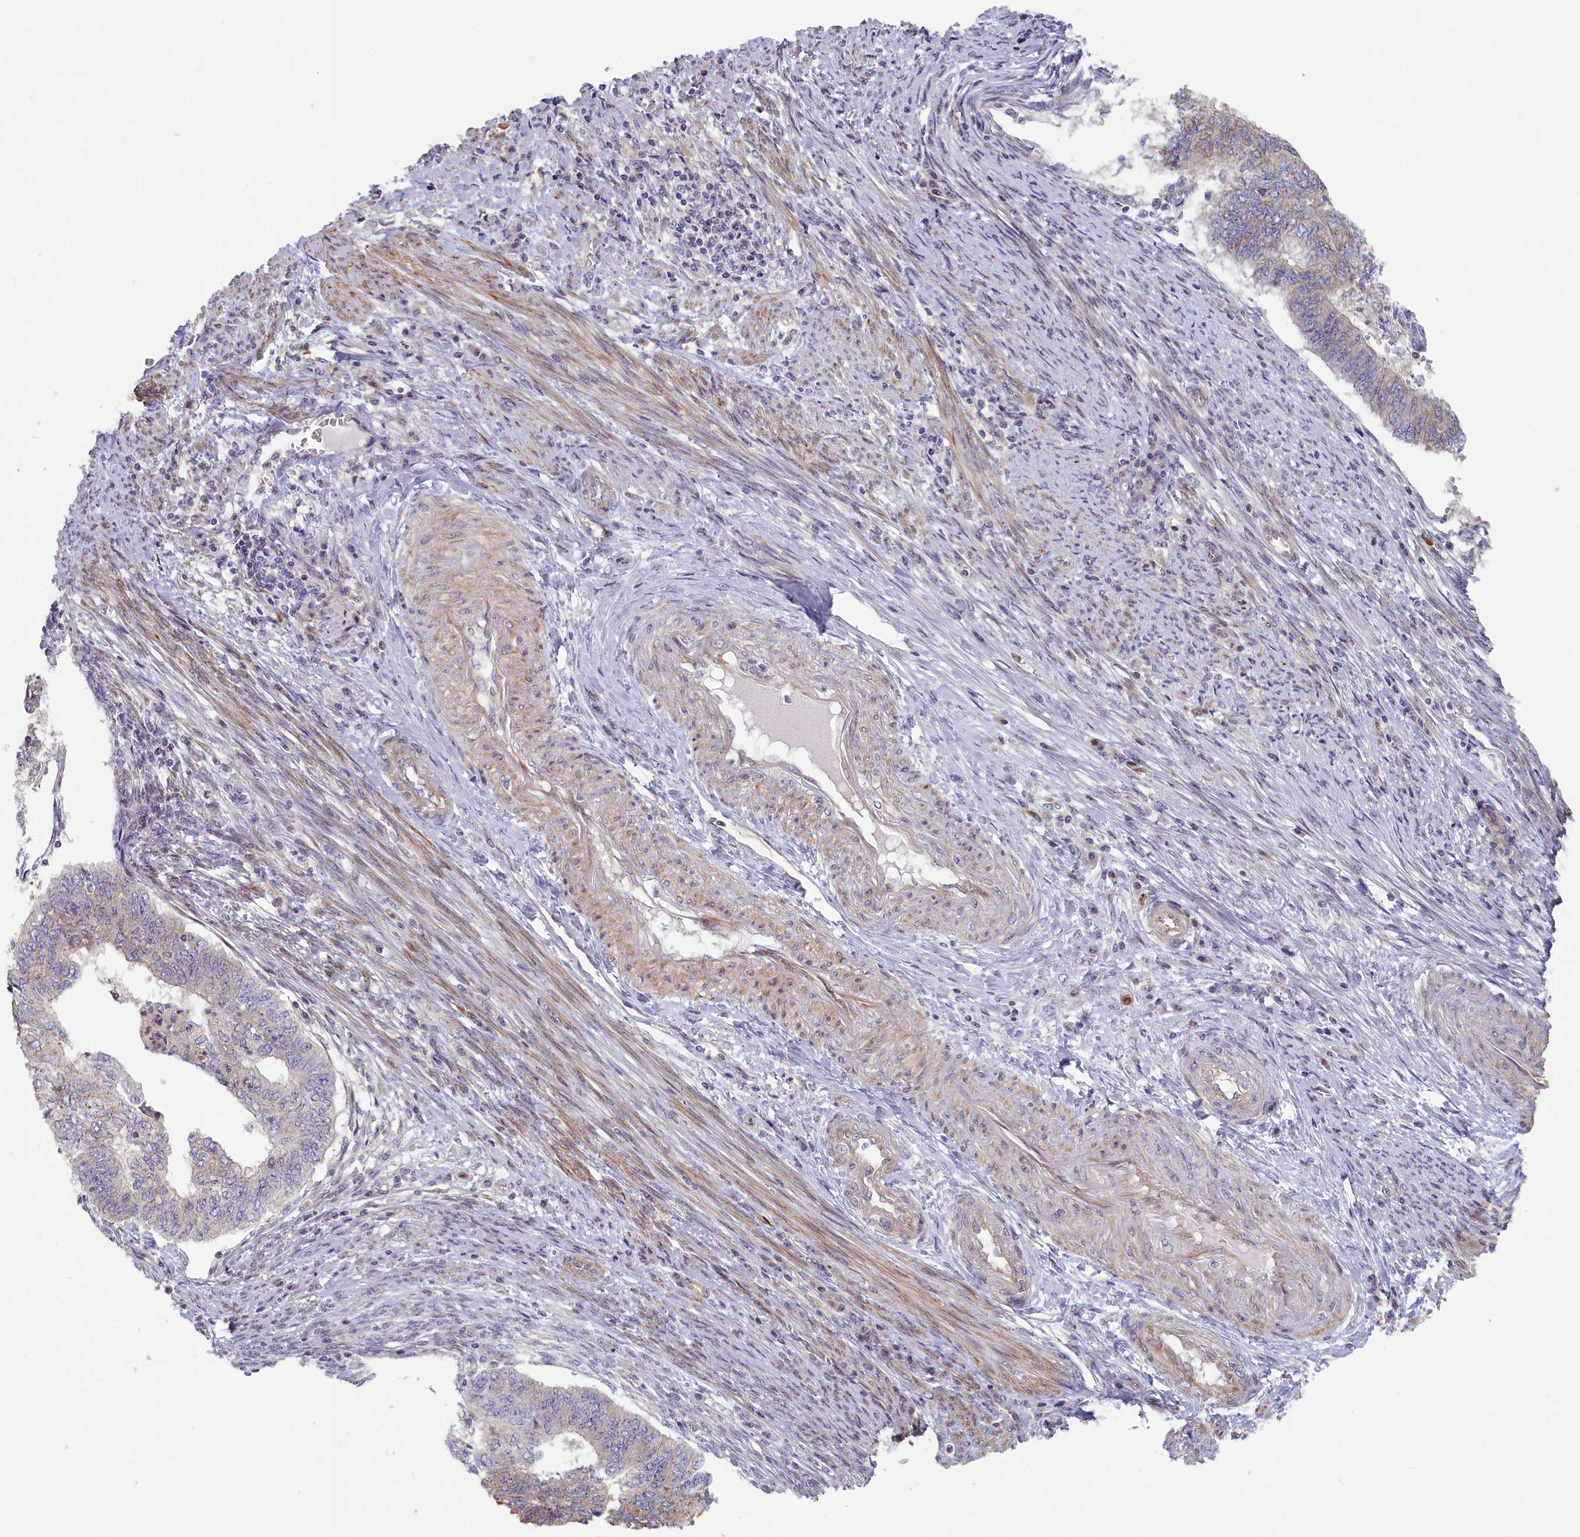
{"staining": {"intensity": "negative", "quantity": "none", "location": "none"}, "tissue": "endometrial cancer", "cell_type": "Tumor cells", "image_type": "cancer", "snomed": [{"axis": "morphology", "description": "Adenocarcinoma, NOS"}, {"axis": "topography", "description": "Endometrium"}], "caption": "An immunohistochemistry (IHC) micrograph of endometrial cancer is shown. There is no staining in tumor cells of endometrial cancer.", "gene": "INTS4", "patient": {"sex": "female", "age": 68}}